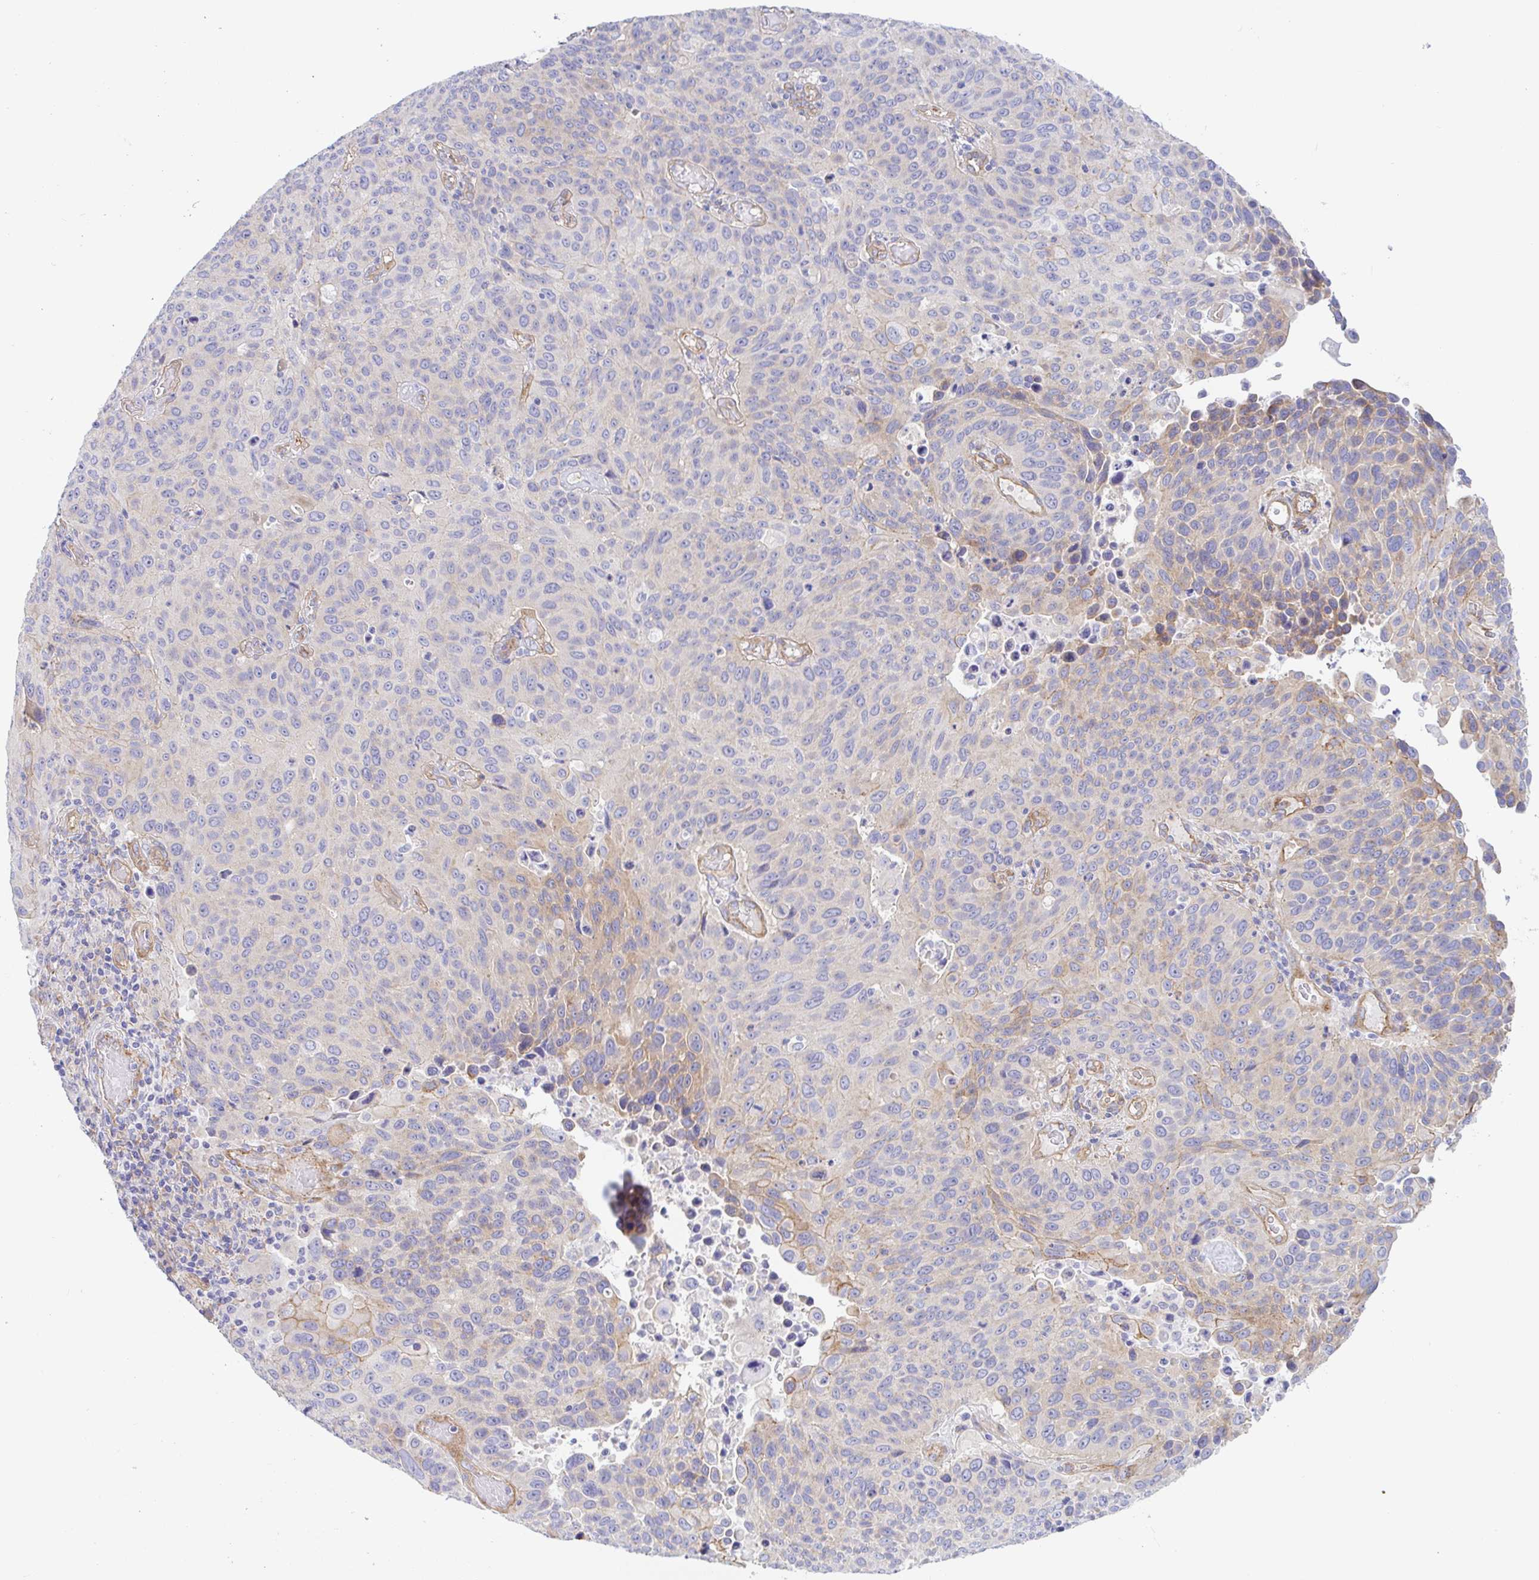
{"staining": {"intensity": "weak", "quantity": "<25%", "location": "cytoplasmic/membranous"}, "tissue": "lung cancer", "cell_type": "Tumor cells", "image_type": "cancer", "snomed": [{"axis": "morphology", "description": "Squamous cell carcinoma, NOS"}, {"axis": "topography", "description": "Lung"}], "caption": "Immunohistochemistry image of neoplastic tissue: lung cancer (squamous cell carcinoma) stained with DAB reveals no significant protein expression in tumor cells.", "gene": "ARL4D", "patient": {"sex": "male", "age": 68}}